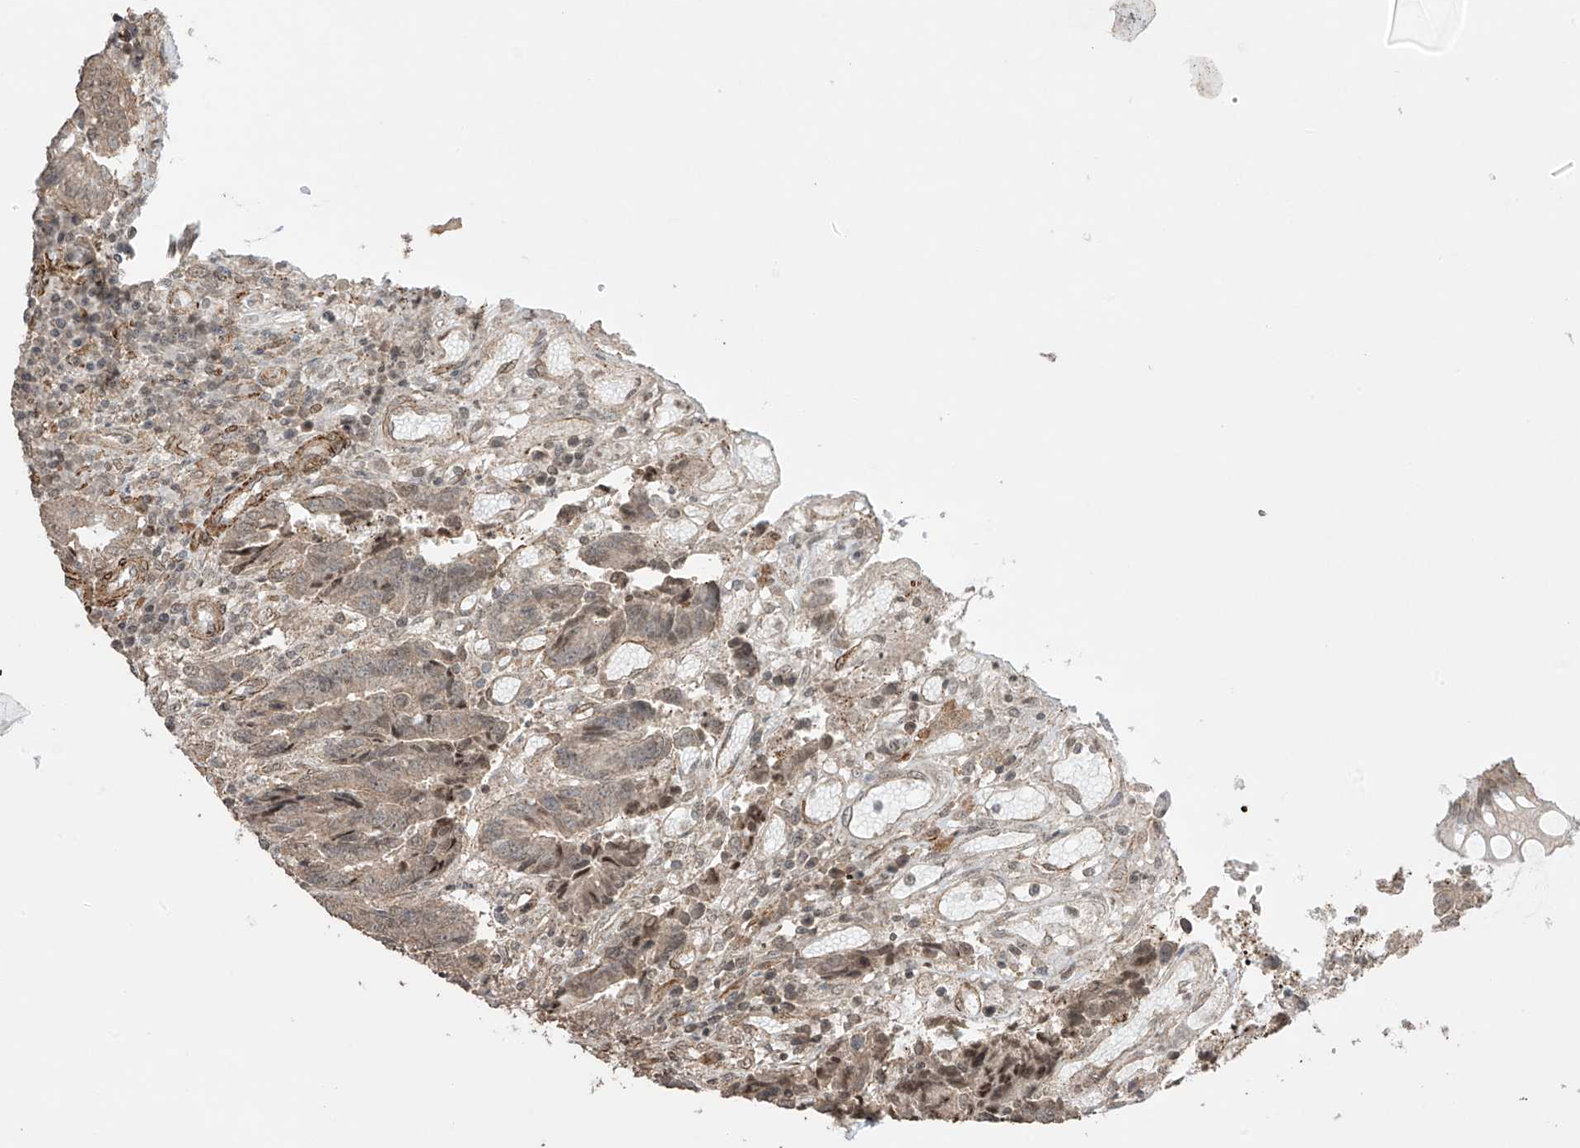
{"staining": {"intensity": "weak", "quantity": ">75%", "location": "cytoplasmic/membranous"}, "tissue": "colorectal cancer", "cell_type": "Tumor cells", "image_type": "cancer", "snomed": [{"axis": "morphology", "description": "Adenocarcinoma, NOS"}, {"axis": "topography", "description": "Rectum"}], "caption": "Human colorectal cancer (adenocarcinoma) stained for a protein (brown) shows weak cytoplasmic/membranous positive positivity in about >75% of tumor cells.", "gene": "TTLL5", "patient": {"sex": "male", "age": 84}}